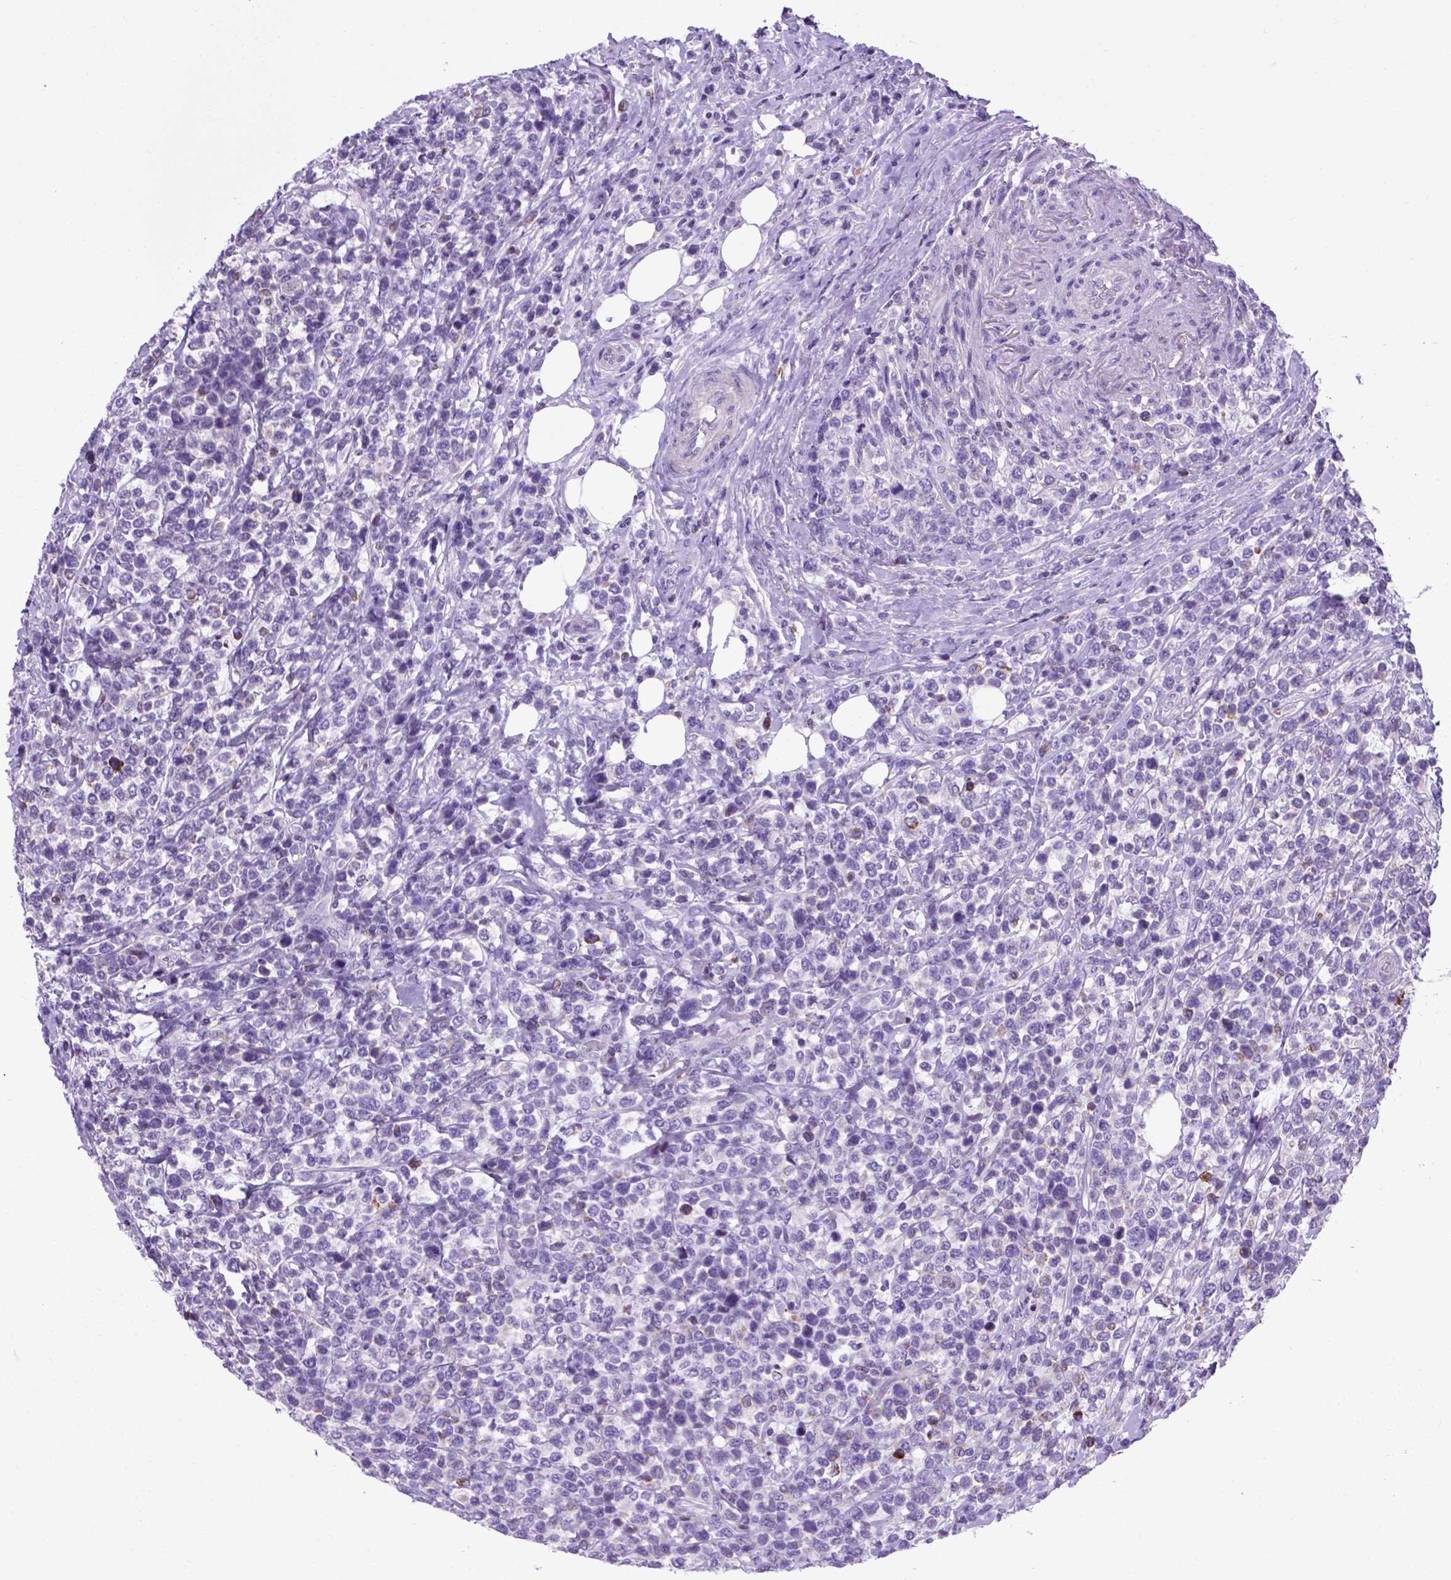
{"staining": {"intensity": "negative", "quantity": "none", "location": "none"}, "tissue": "lymphoma", "cell_type": "Tumor cells", "image_type": "cancer", "snomed": [{"axis": "morphology", "description": "Malignant lymphoma, non-Hodgkin's type, High grade"}, {"axis": "topography", "description": "Soft tissue"}], "caption": "High power microscopy histopathology image of an IHC histopathology image of high-grade malignant lymphoma, non-Hodgkin's type, revealing no significant expression in tumor cells.", "gene": "POU3F3", "patient": {"sex": "female", "age": 56}}